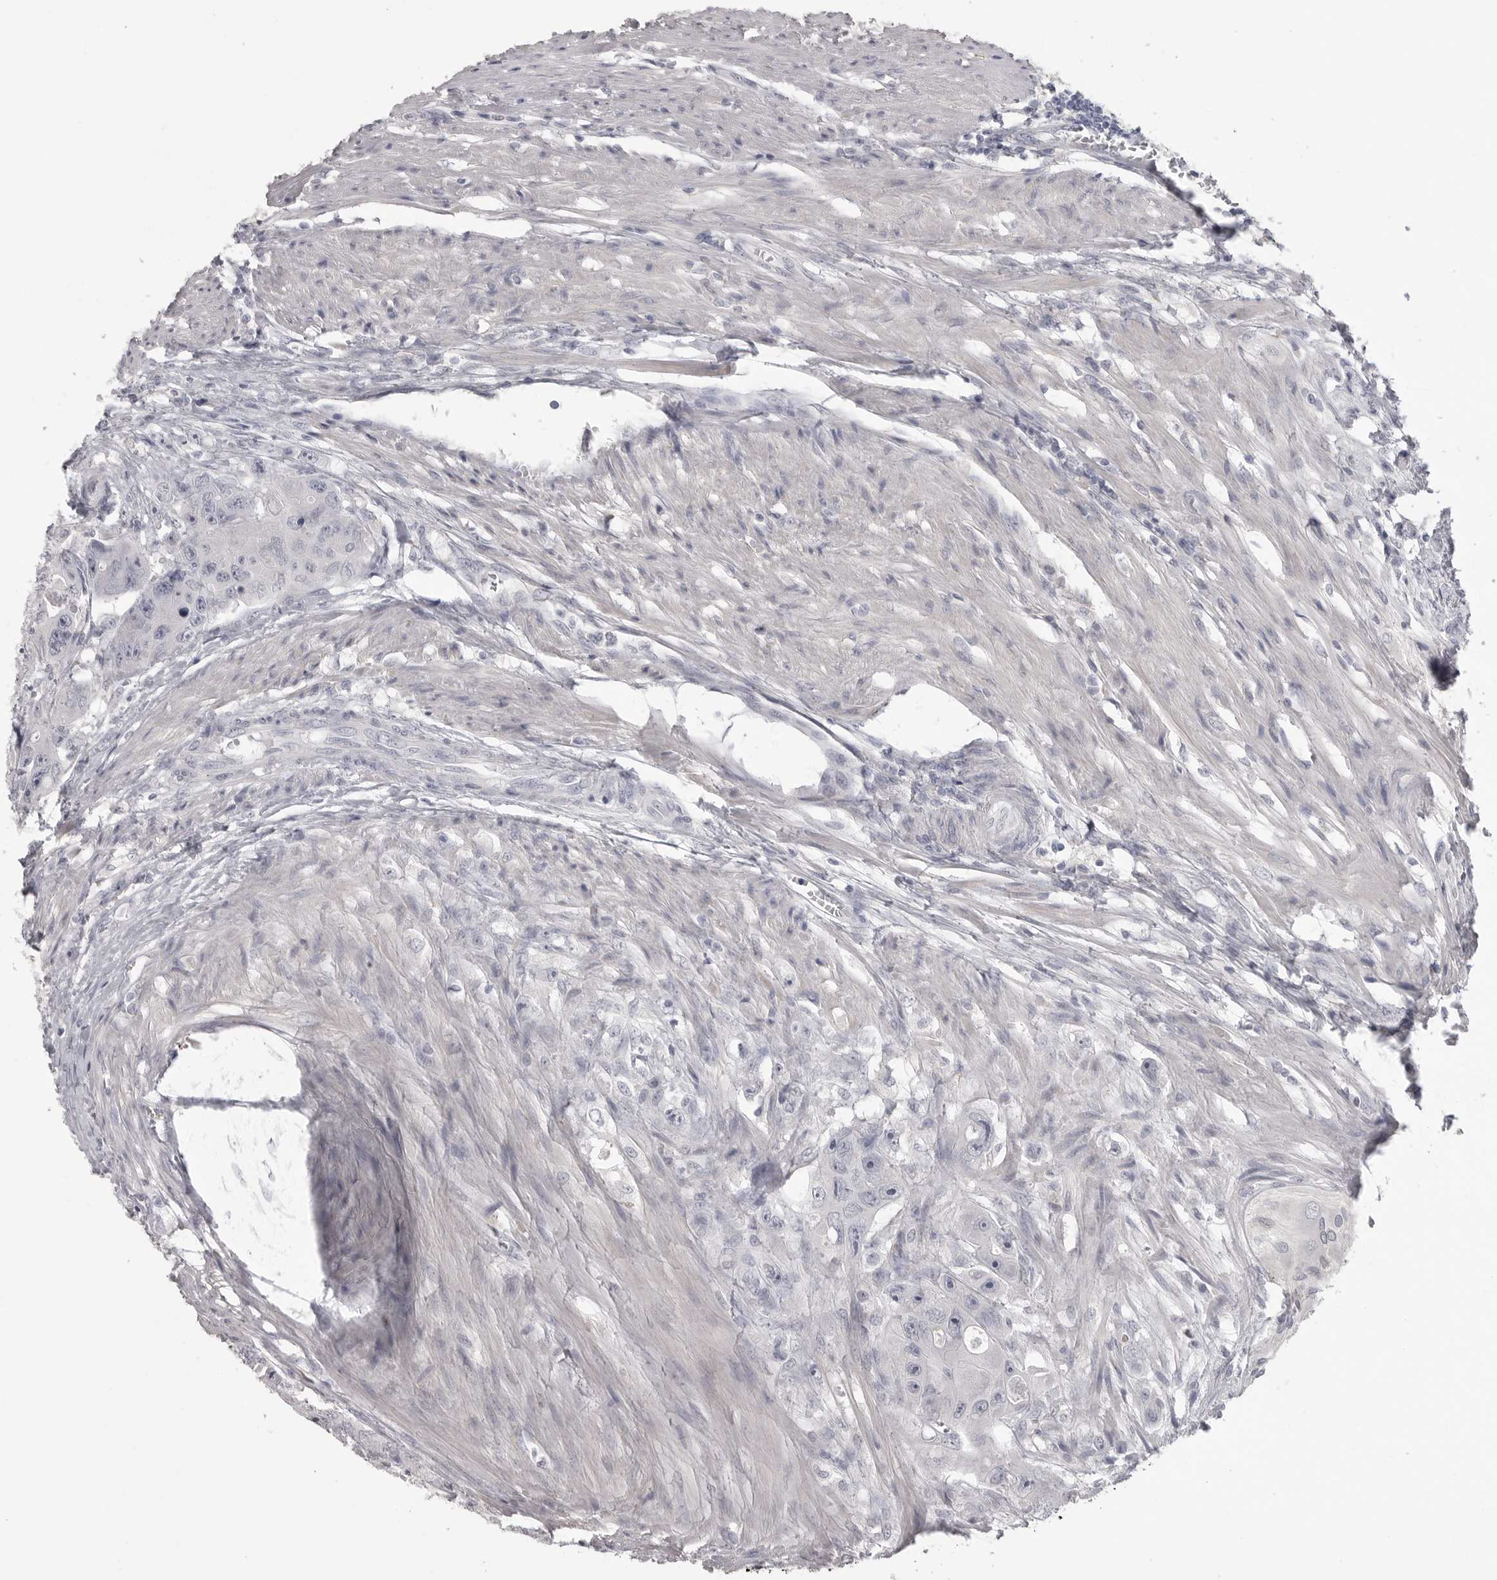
{"staining": {"intensity": "negative", "quantity": "none", "location": "none"}, "tissue": "colorectal cancer", "cell_type": "Tumor cells", "image_type": "cancer", "snomed": [{"axis": "morphology", "description": "Adenocarcinoma, NOS"}, {"axis": "topography", "description": "Colon"}], "caption": "DAB (3,3'-diaminobenzidine) immunohistochemical staining of human adenocarcinoma (colorectal) reveals no significant positivity in tumor cells. (Brightfield microscopy of DAB immunohistochemistry at high magnification).", "gene": "SERPING1", "patient": {"sex": "female", "age": 46}}